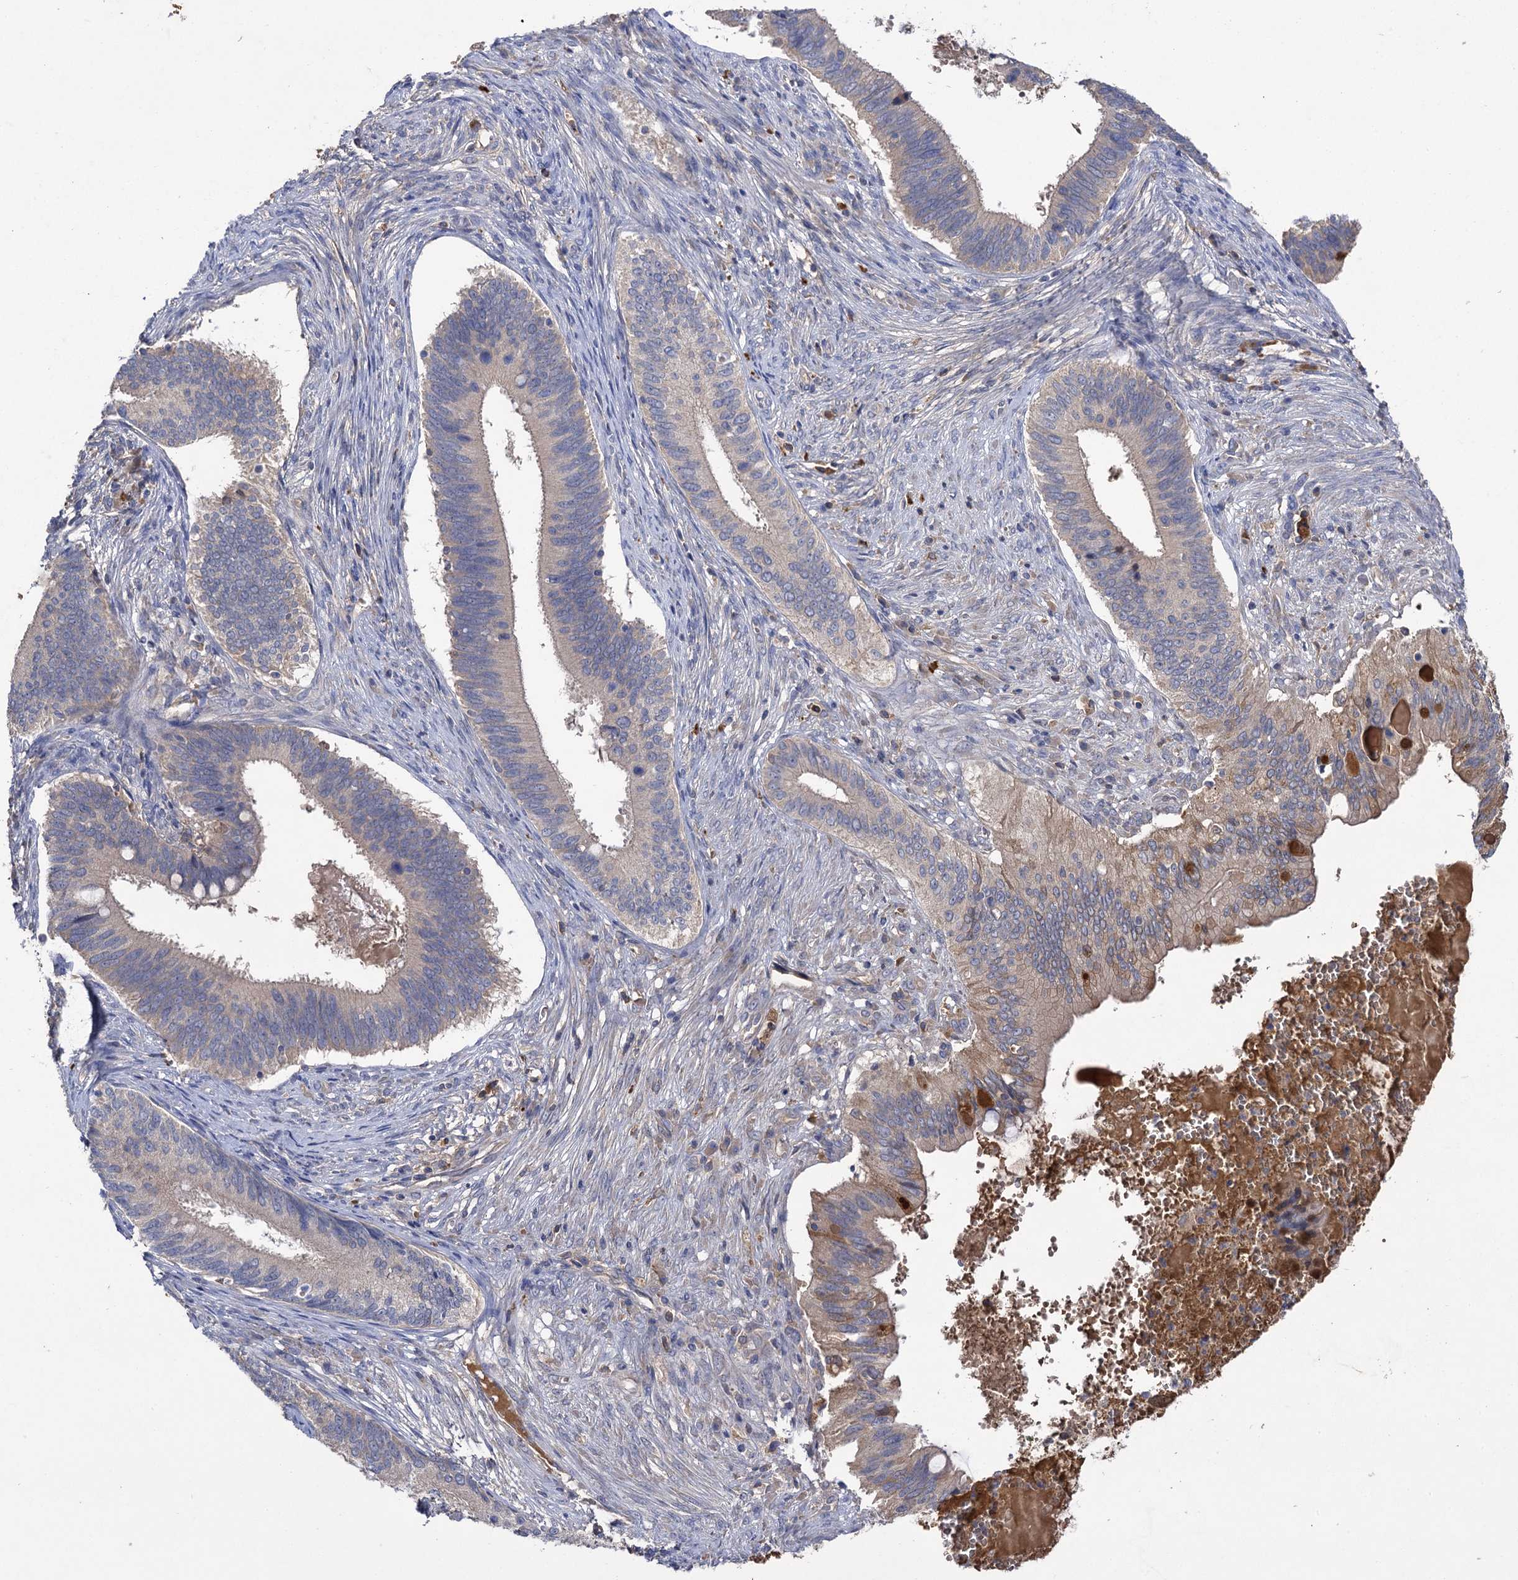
{"staining": {"intensity": "negative", "quantity": "none", "location": "none"}, "tissue": "cervical cancer", "cell_type": "Tumor cells", "image_type": "cancer", "snomed": [{"axis": "morphology", "description": "Adenocarcinoma, NOS"}, {"axis": "topography", "description": "Cervix"}], "caption": "This is a photomicrograph of immunohistochemistry (IHC) staining of adenocarcinoma (cervical), which shows no staining in tumor cells.", "gene": "USP50", "patient": {"sex": "female", "age": 42}}